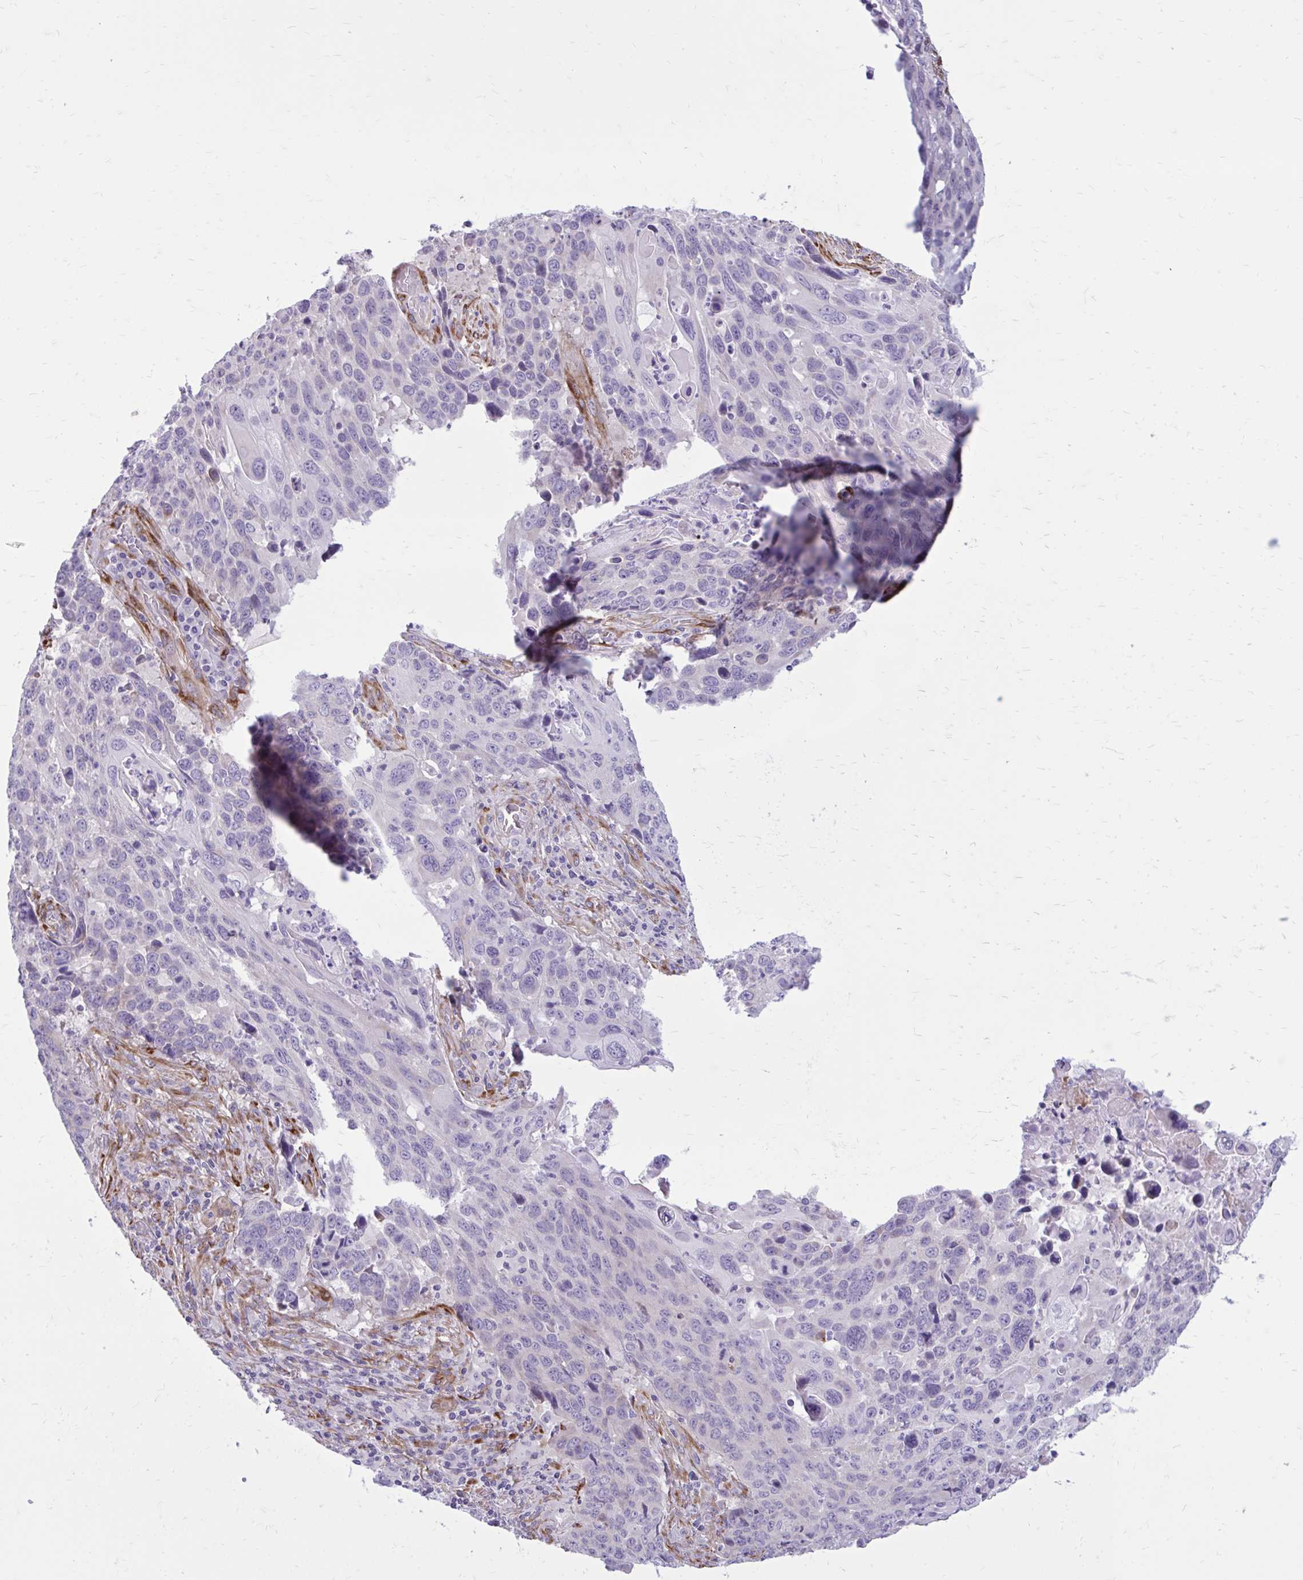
{"staining": {"intensity": "negative", "quantity": "none", "location": "none"}, "tissue": "lung cancer", "cell_type": "Tumor cells", "image_type": "cancer", "snomed": [{"axis": "morphology", "description": "Squamous cell carcinoma, NOS"}, {"axis": "topography", "description": "Lung"}], "caption": "The histopathology image displays no significant expression in tumor cells of lung cancer (squamous cell carcinoma).", "gene": "BEND5", "patient": {"sex": "male", "age": 68}}